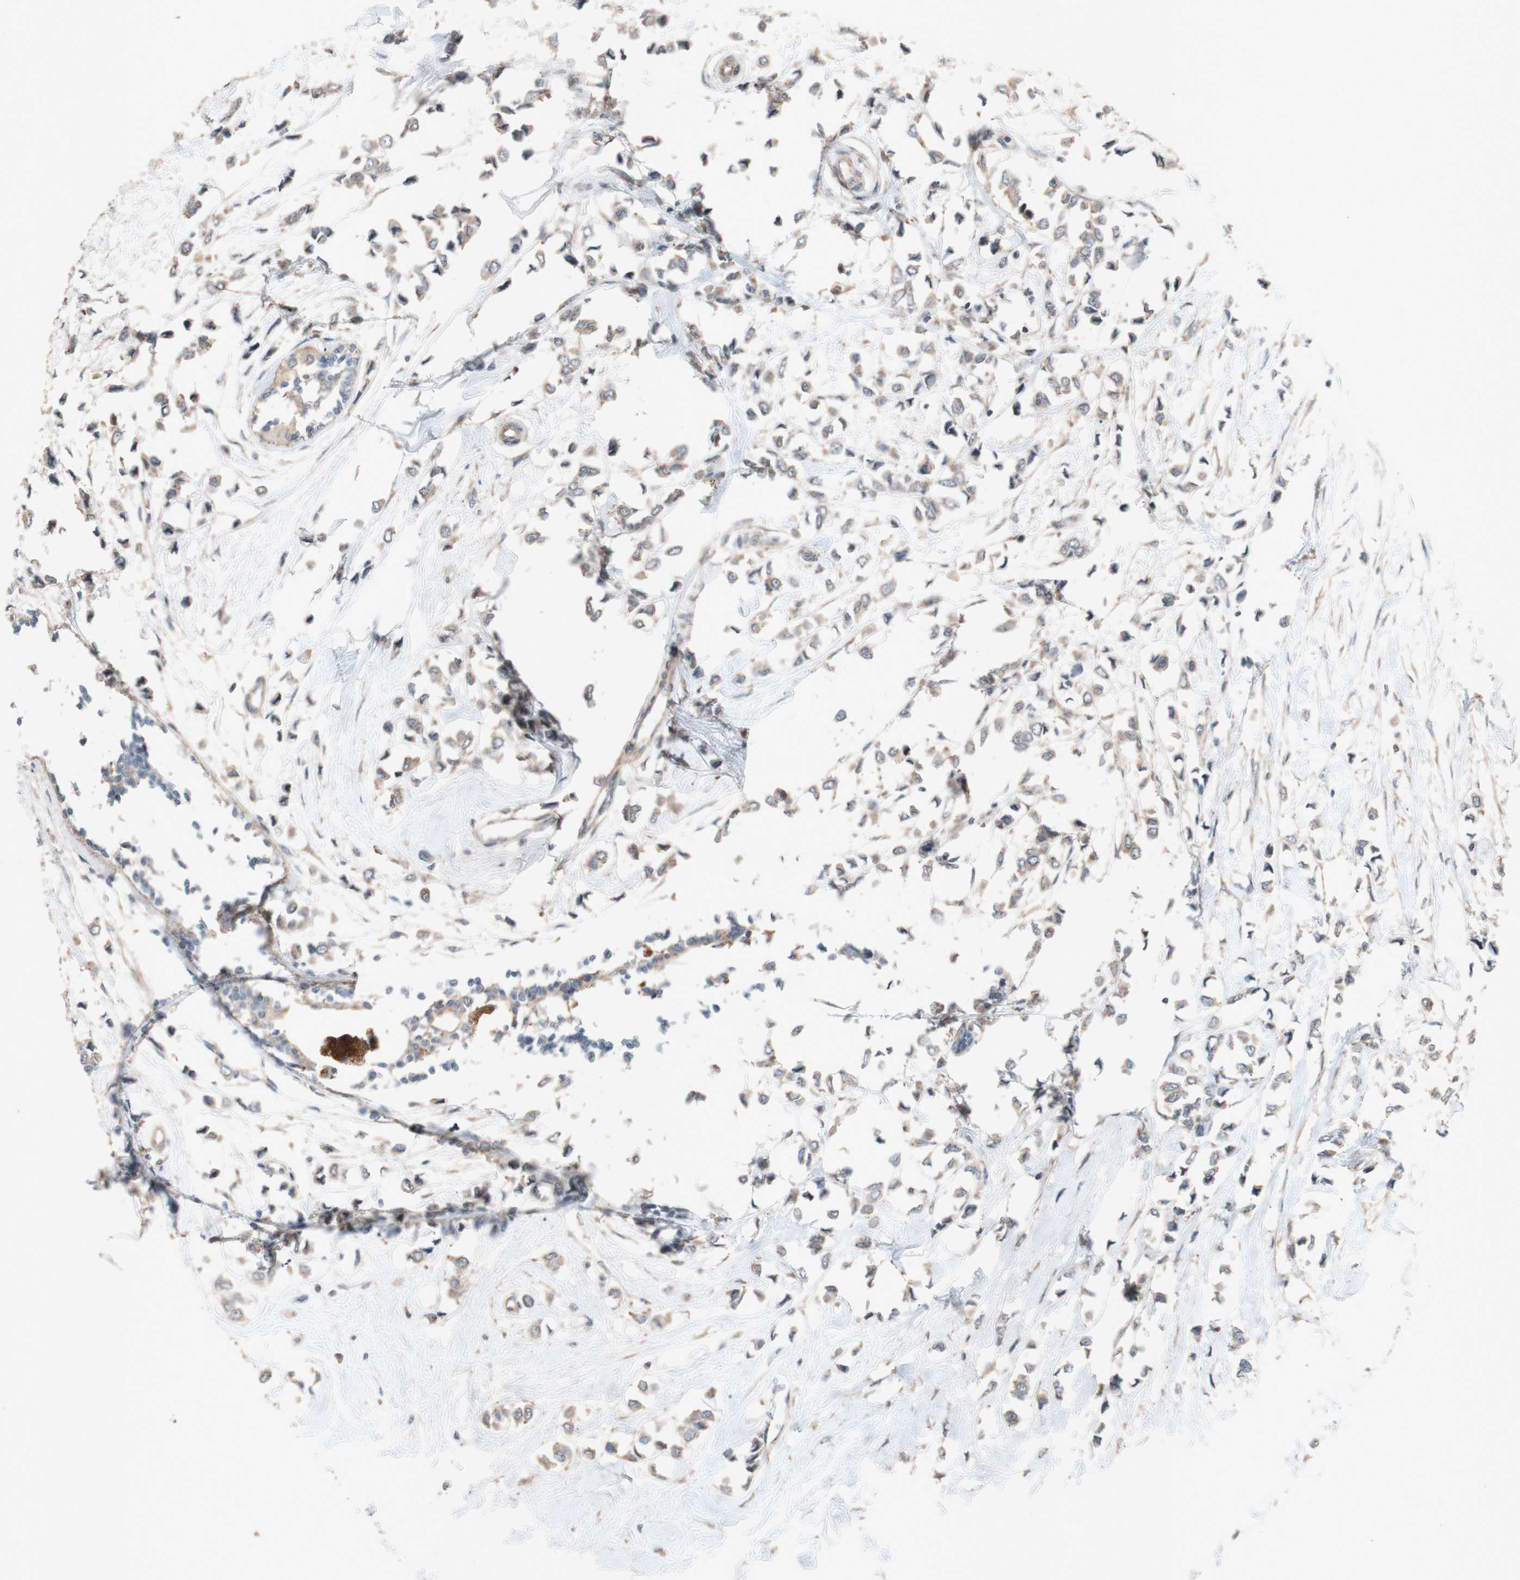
{"staining": {"intensity": "weak", "quantity": ">75%", "location": "cytoplasmic/membranous"}, "tissue": "breast cancer", "cell_type": "Tumor cells", "image_type": "cancer", "snomed": [{"axis": "morphology", "description": "Lobular carcinoma"}, {"axis": "topography", "description": "Breast"}], "caption": "This histopathology image shows immunohistochemistry (IHC) staining of lobular carcinoma (breast), with low weak cytoplasmic/membranous positivity in approximately >75% of tumor cells.", "gene": "ATP6V1F", "patient": {"sex": "female", "age": 51}}